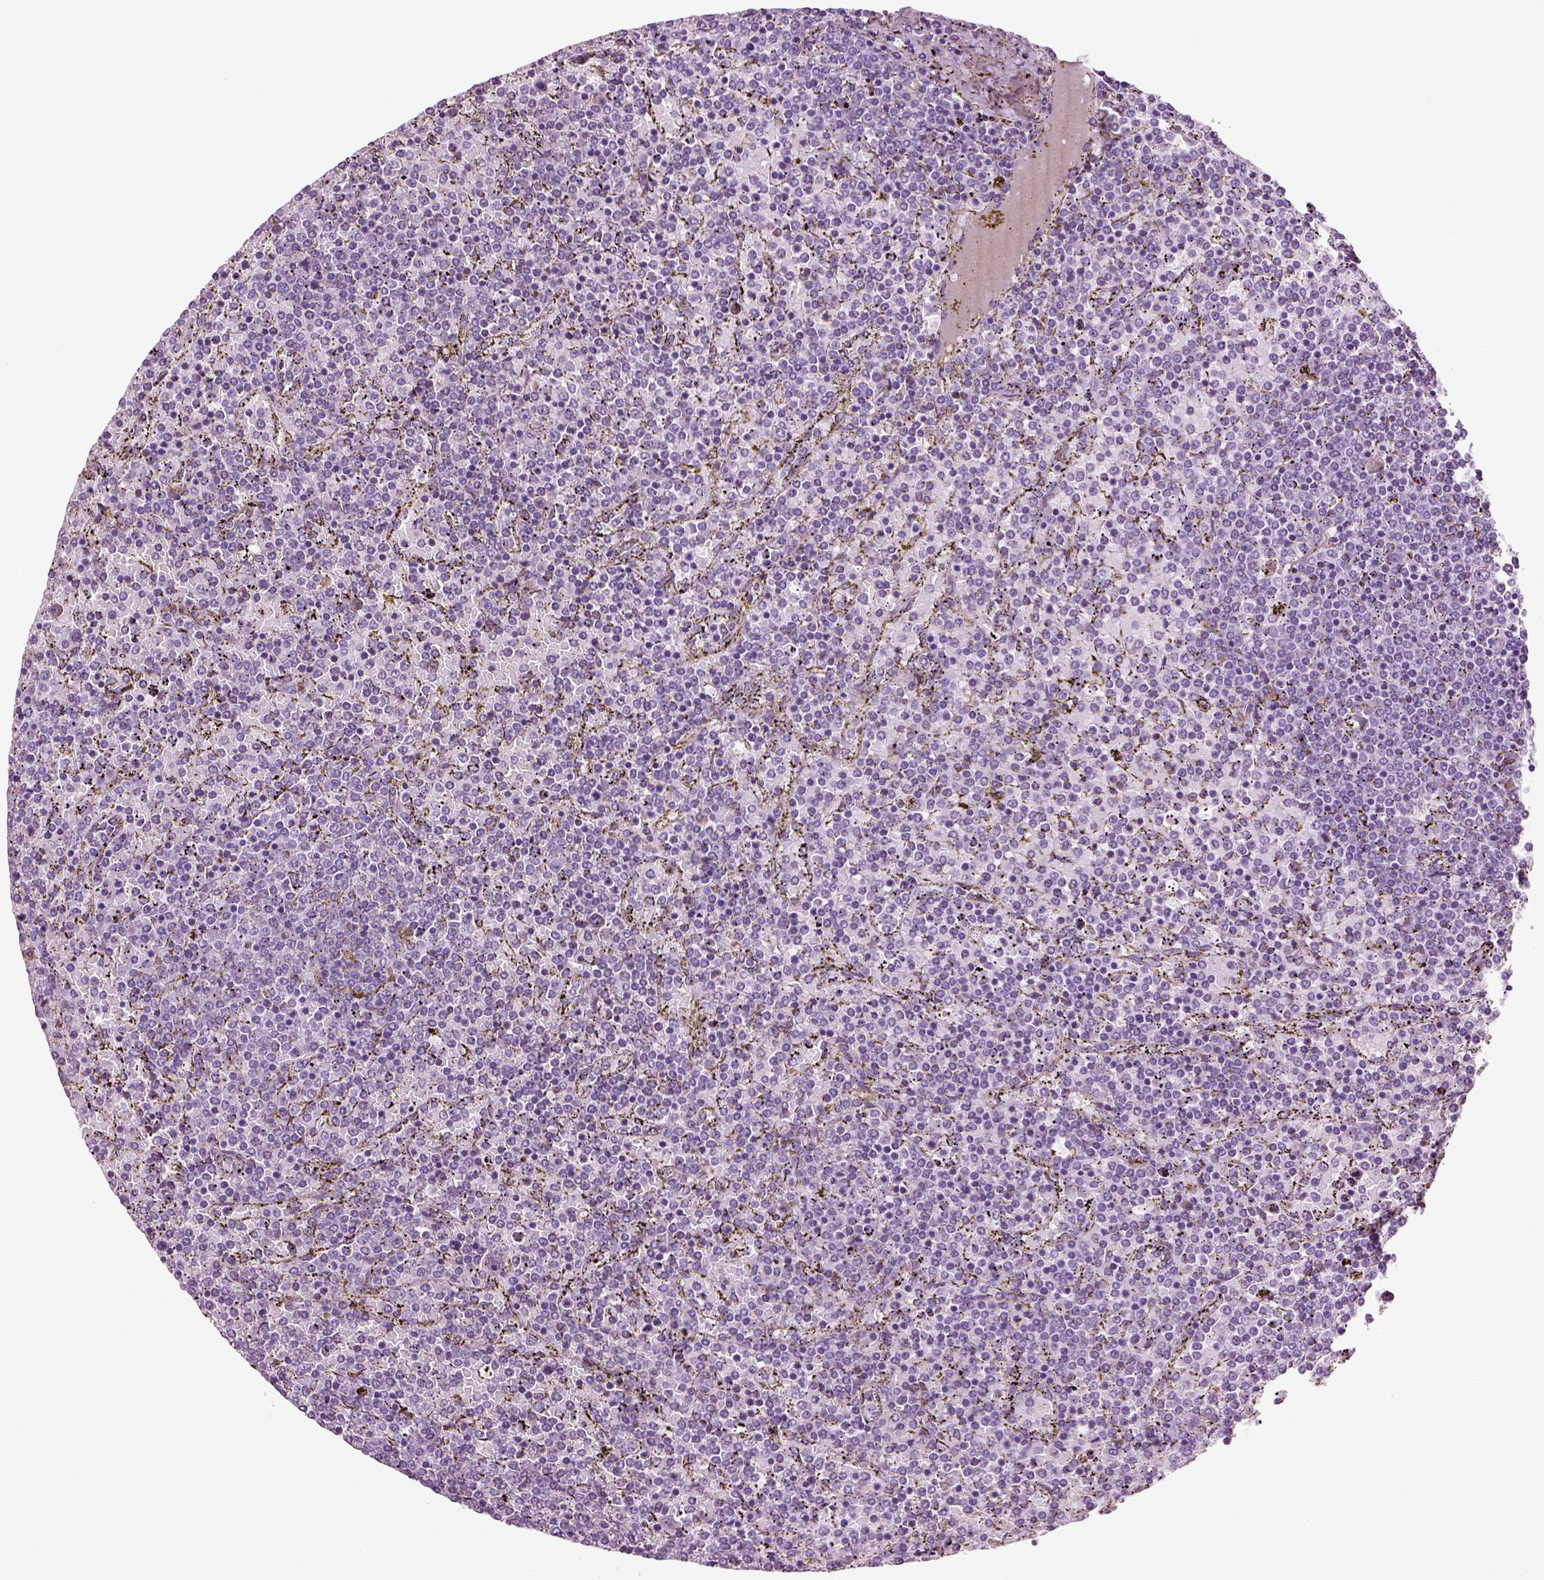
{"staining": {"intensity": "negative", "quantity": "none", "location": "none"}, "tissue": "lymphoma", "cell_type": "Tumor cells", "image_type": "cancer", "snomed": [{"axis": "morphology", "description": "Malignant lymphoma, non-Hodgkin's type, Low grade"}, {"axis": "topography", "description": "Spleen"}], "caption": "The micrograph displays no staining of tumor cells in lymphoma.", "gene": "SLC26A8", "patient": {"sex": "female", "age": 77}}